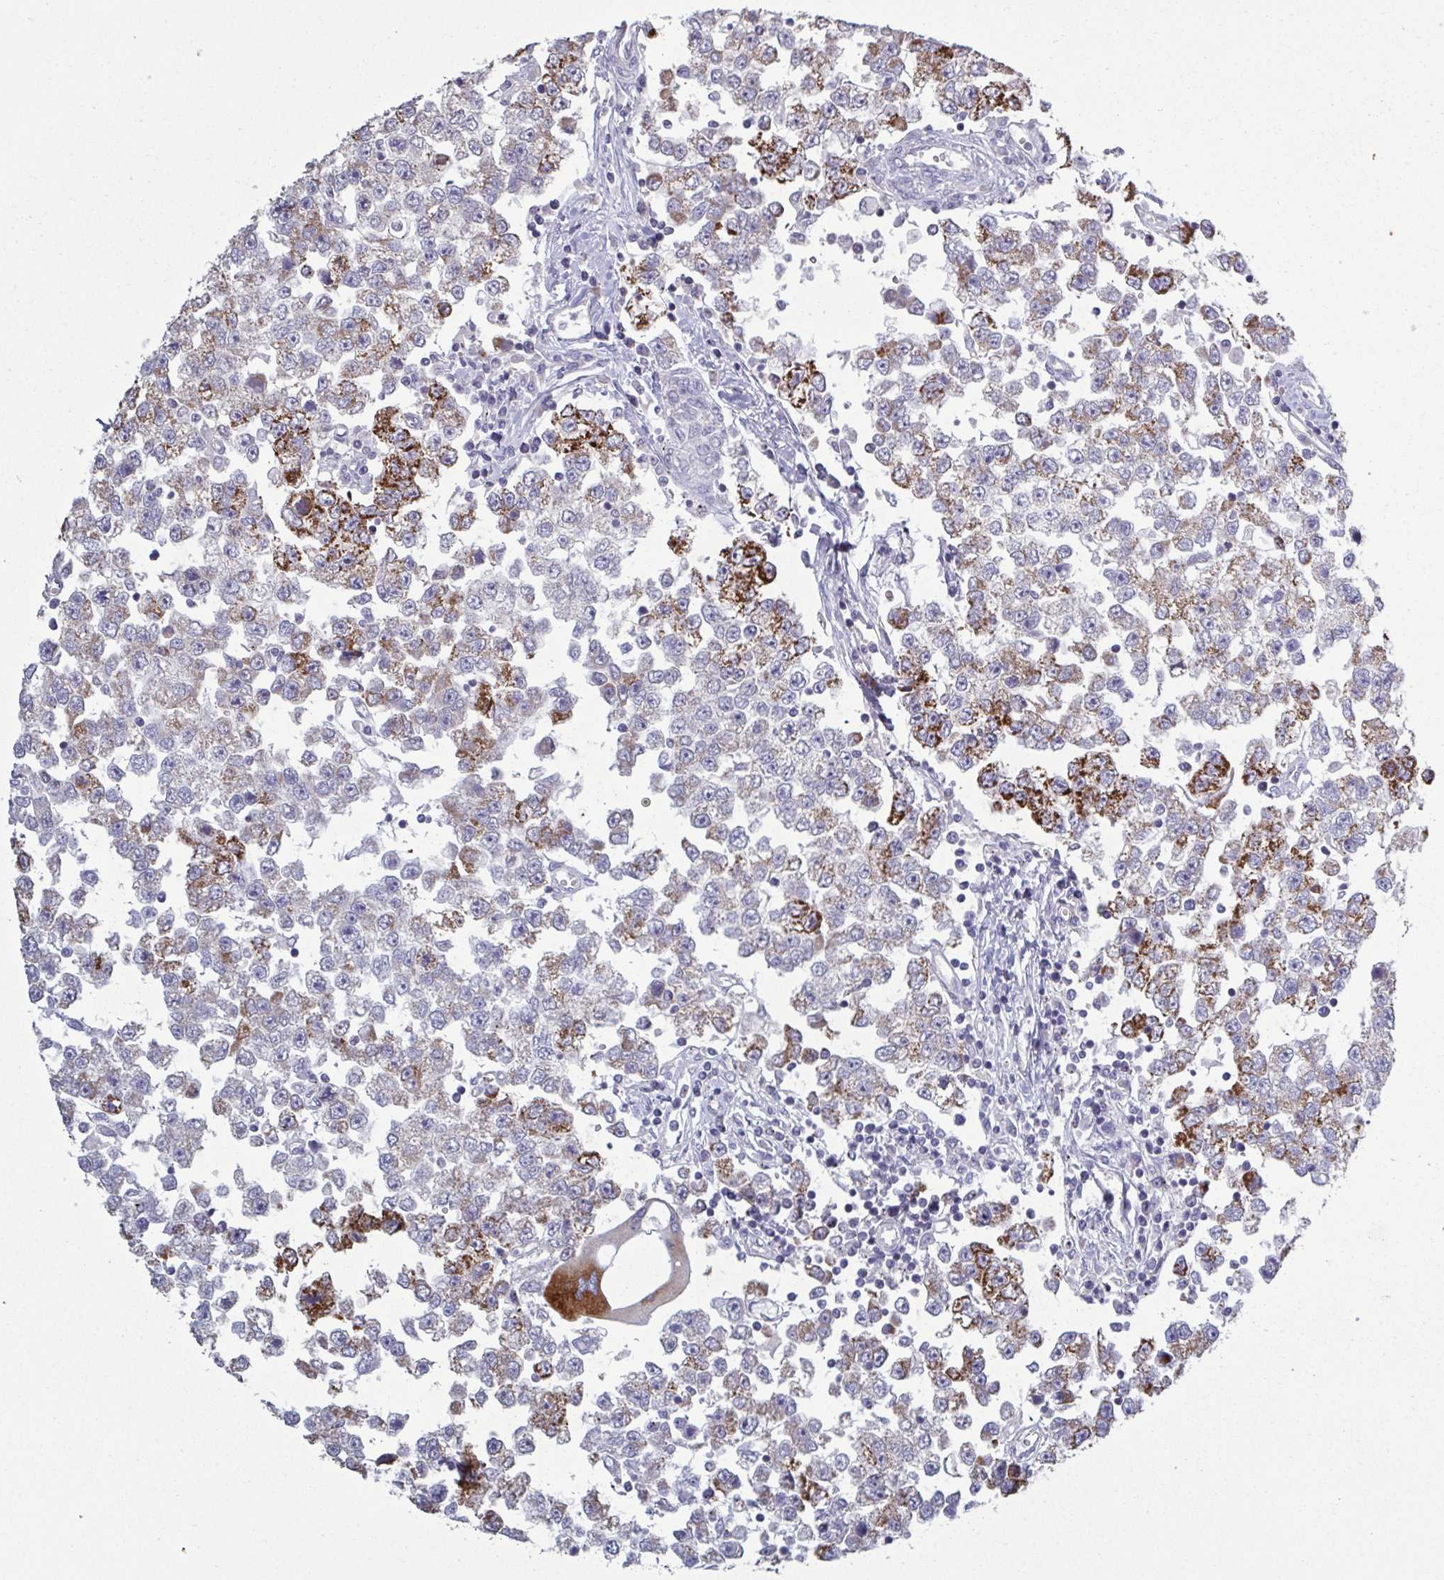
{"staining": {"intensity": "moderate", "quantity": "<25%", "location": "cytoplasmic/membranous"}, "tissue": "testis cancer", "cell_type": "Tumor cells", "image_type": "cancer", "snomed": [{"axis": "morphology", "description": "Seminoma, NOS"}, {"axis": "topography", "description": "Testis"}], "caption": "The image demonstrates immunohistochemical staining of testis cancer (seminoma). There is moderate cytoplasmic/membranous positivity is identified in about <25% of tumor cells.", "gene": "GLDC", "patient": {"sex": "male", "age": 34}}